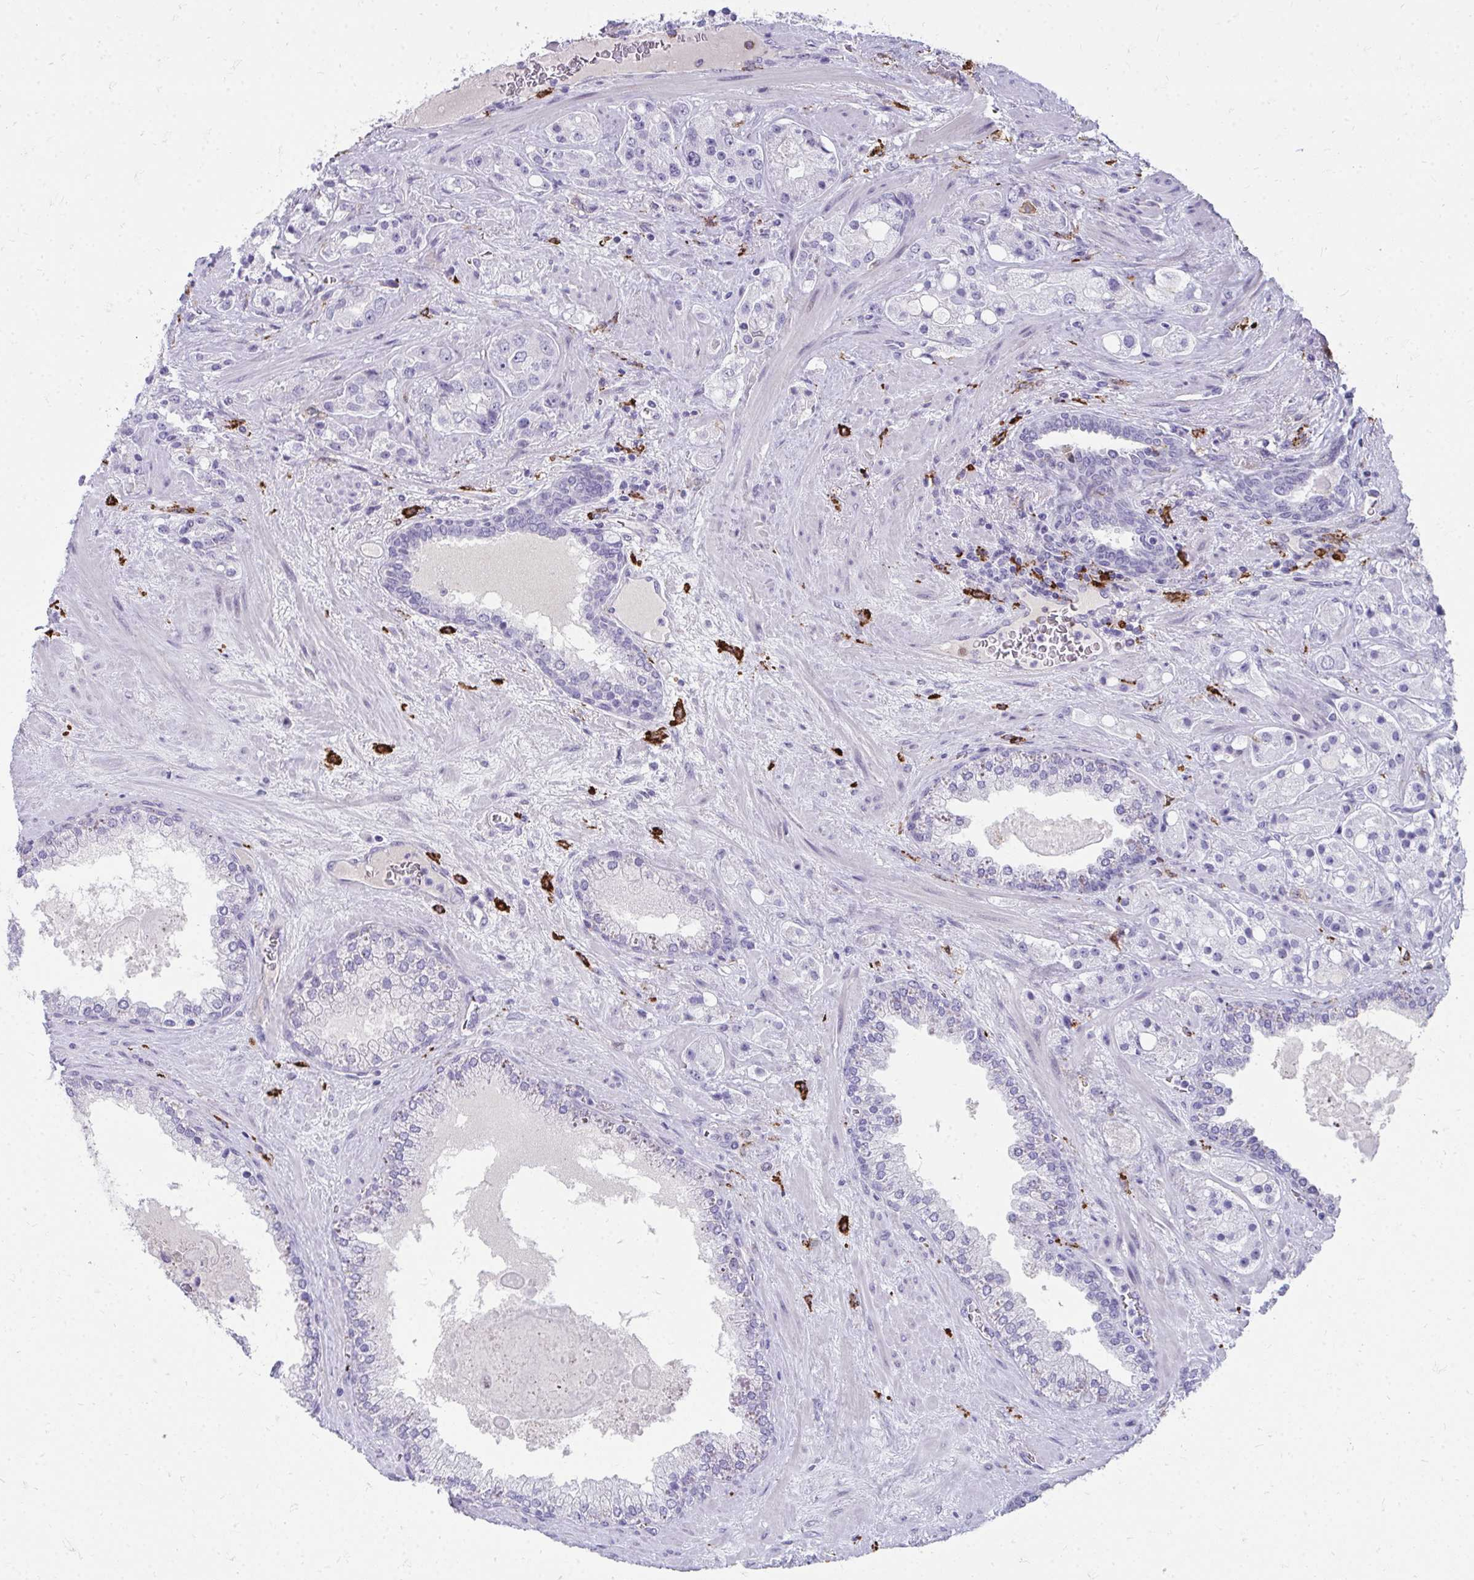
{"staining": {"intensity": "negative", "quantity": "none", "location": "none"}, "tissue": "prostate cancer", "cell_type": "Tumor cells", "image_type": "cancer", "snomed": [{"axis": "morphology", "description": "Adenocarcinoma, High grade"}, {"axis": "topography", "description": "Prostate"}], "caption": "Prostate cancer was stained to show a protein in brown. There is no significant staining in tumor cells.", "gene": "CD163", "patient": {"sex": "male", "age": 67}}